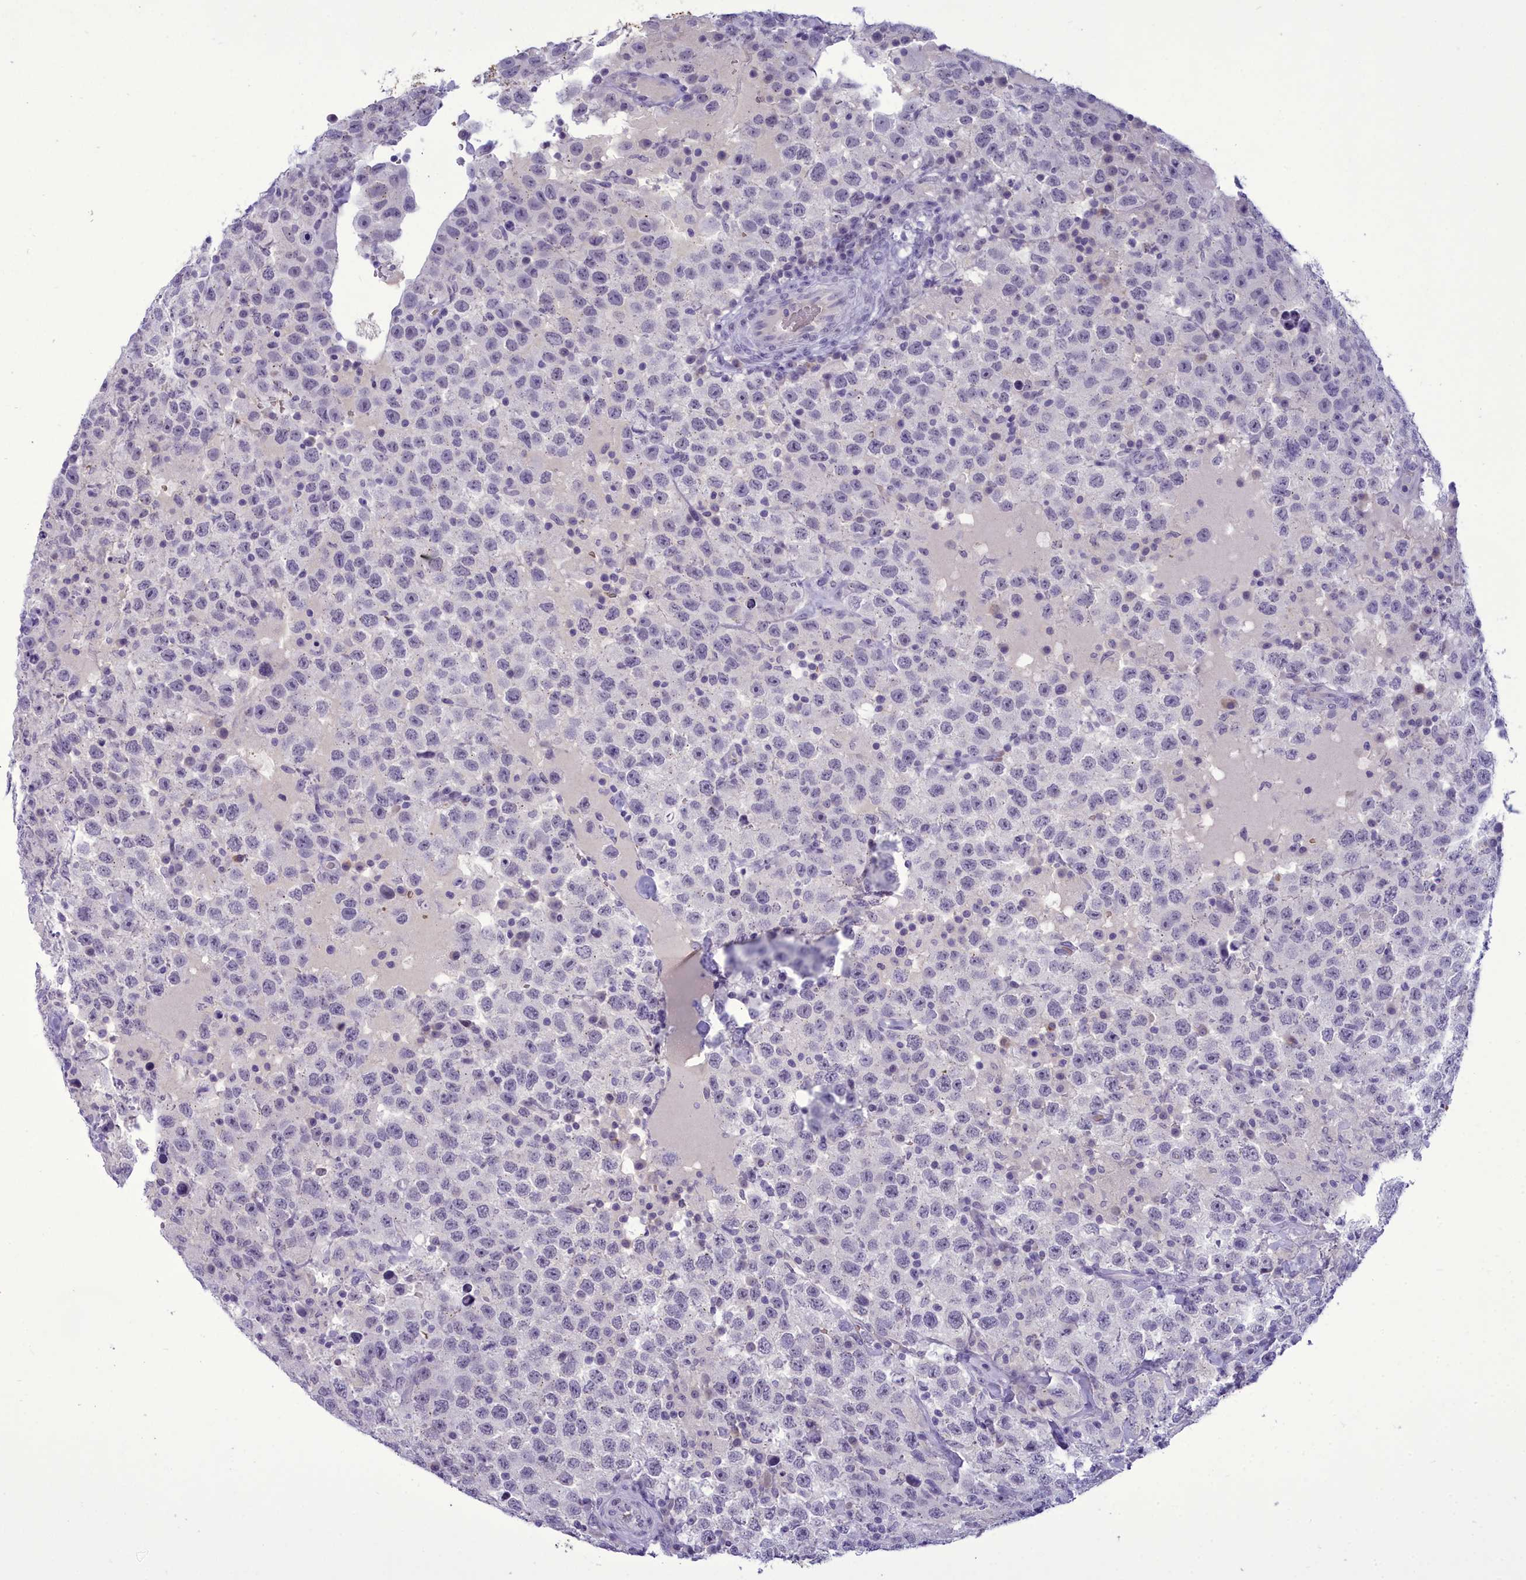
{"staining": {"intensity": "negative", "quantity": "none", "location": "none"}, "tissue": "testis cancer", "cell_type": "Tumor cells", "image_type": "cancer", "snomed": [{"axis": "morphology", "description": "Seminoma, NOS"}, {"axis": "topography", "description": "Testis"}], "caption": "Tumor cells are negative for protein expression in human testis cancer (seminoma).", "gene": "OSTN", "patient": {"sex": "male", "age": 41}}